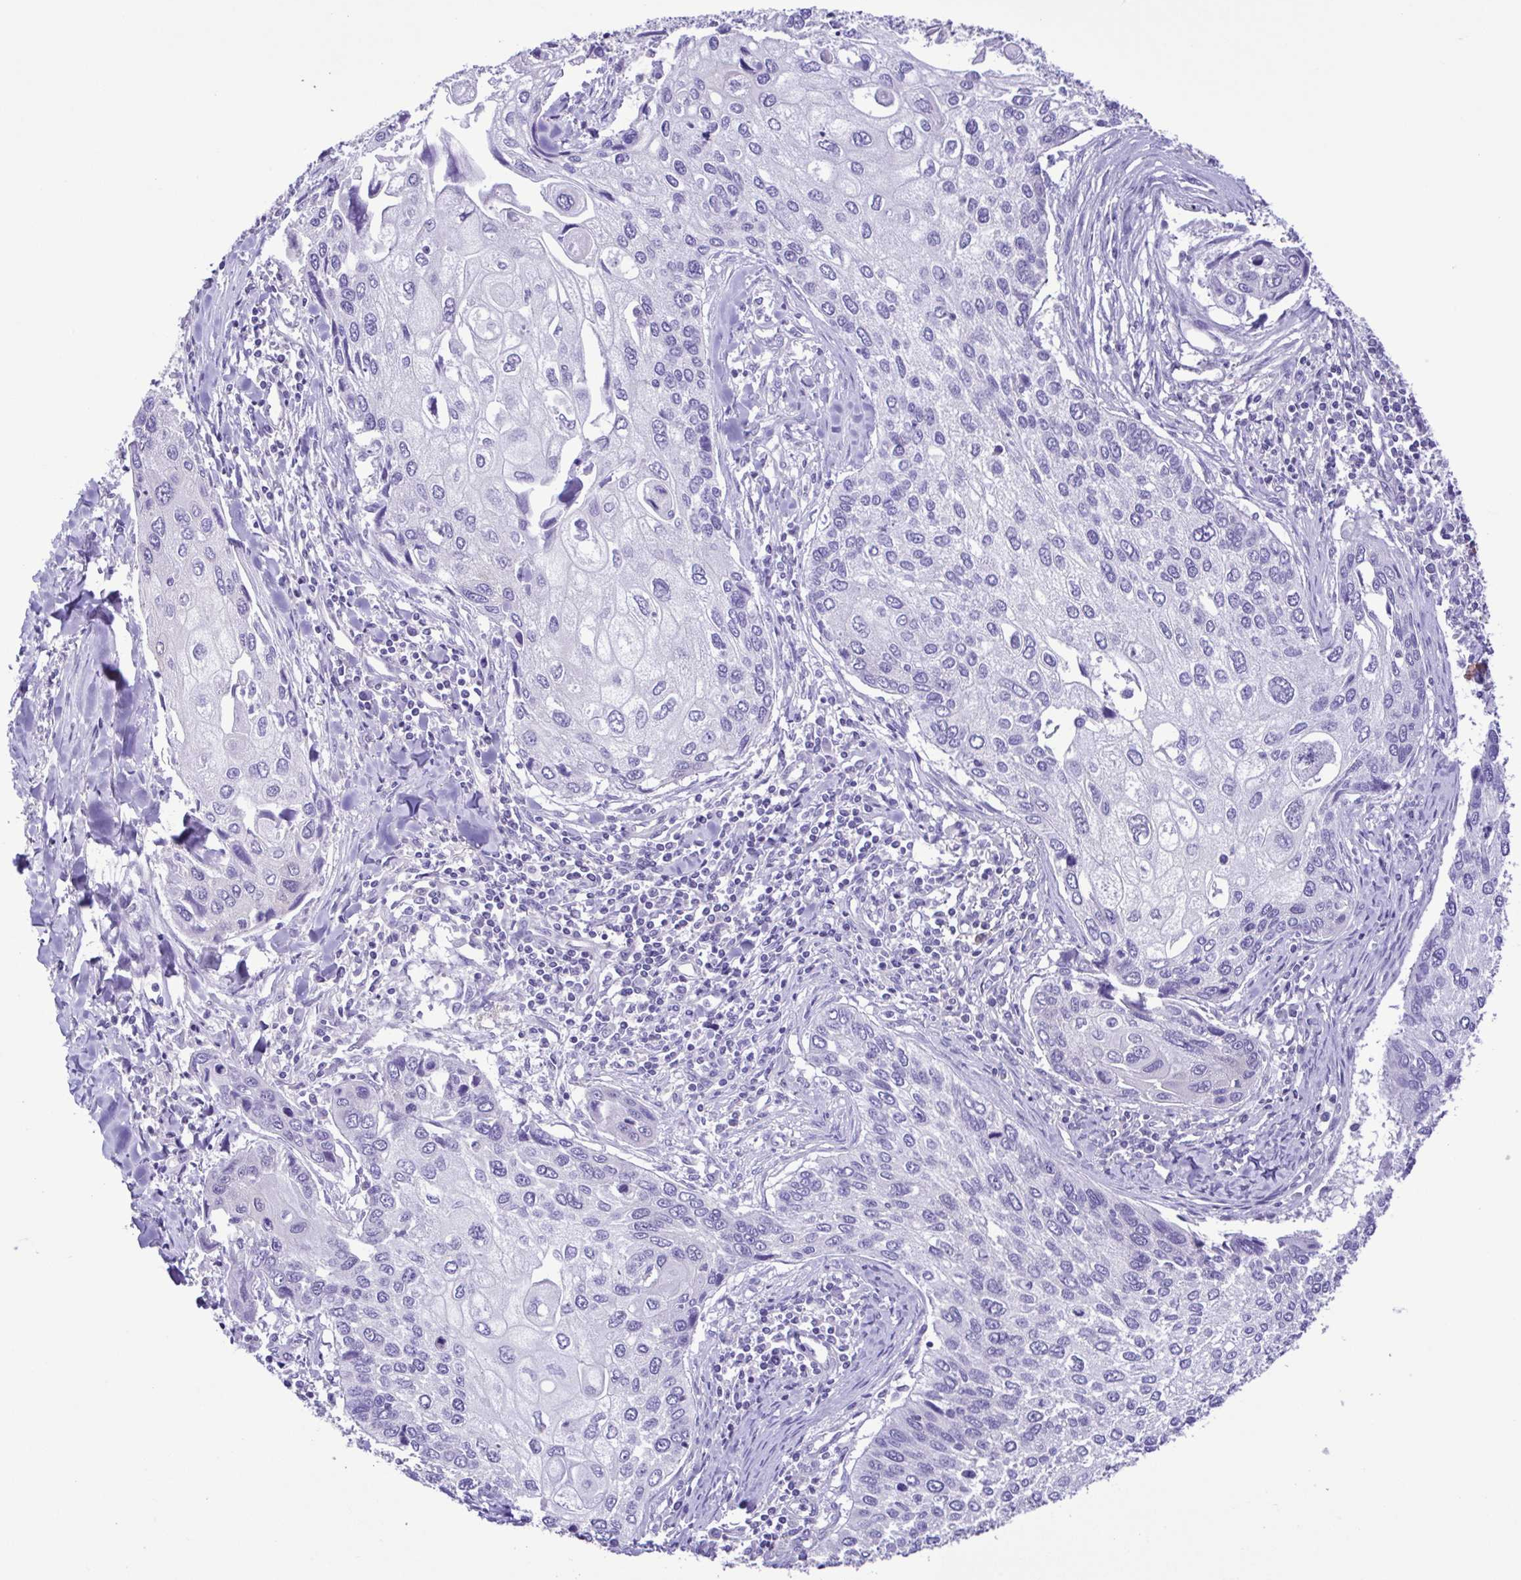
{"staining": {"intensity": "negative", "quantity": "none", "location": "none"}, "tissue": "lung cancer", "cell_type": "Tumor cells", "image_type": "cancer", "snomed": [{"axis": "morphology", "description": "Squamous cell carcinoma, NOS"}, {"axis": "morphology", "description": "Squamous cell carcinoma, metastatic, NOS"}, {"axis": "topography", "description": "Lung"}], "caption": "This is an IHC image of lung cancer. There is no staining in tumor cells.", "gene": "CYP17A1", "patient": {"sex": "male", "age": 63}}